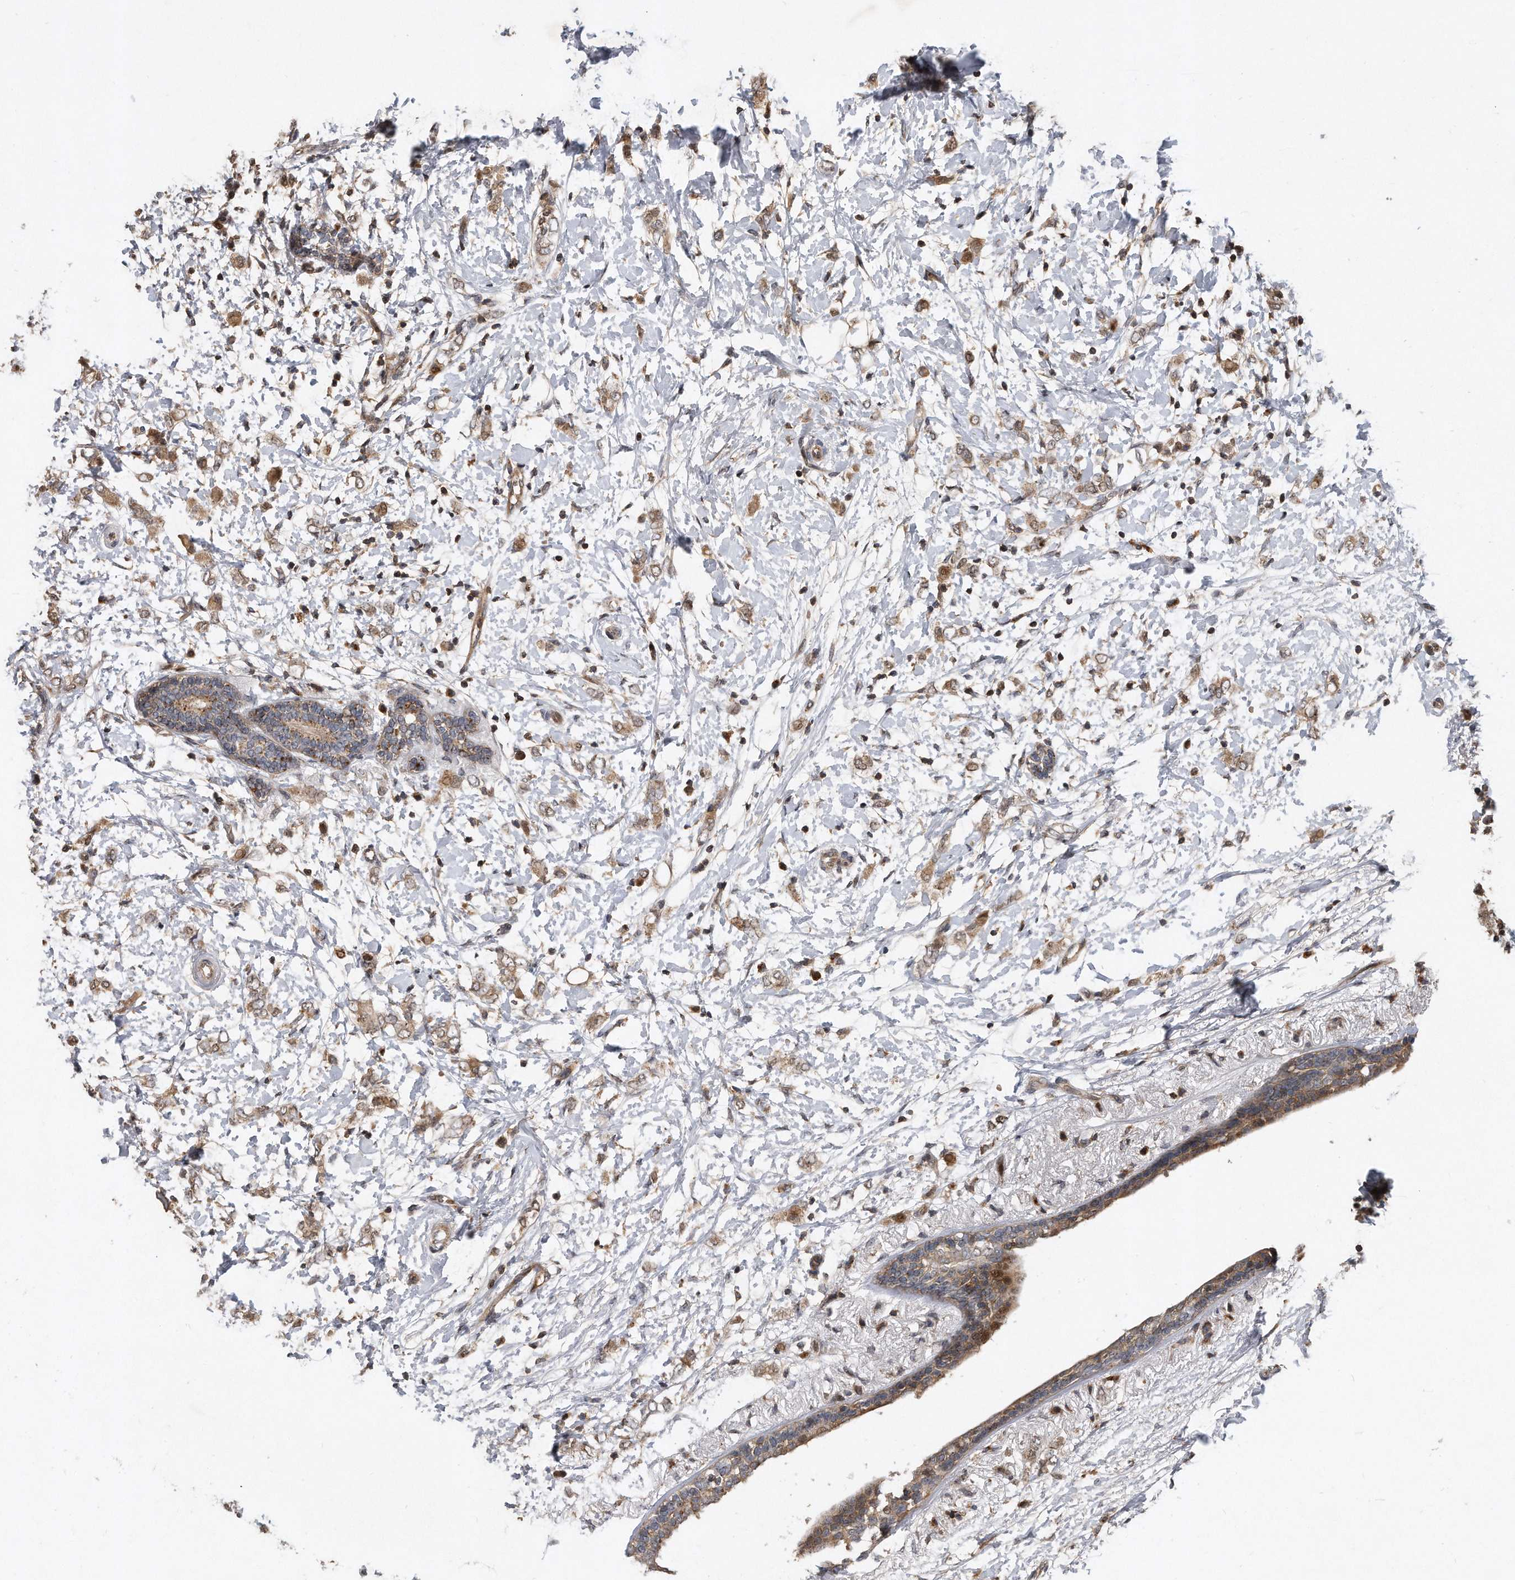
{"staining": {"intensity": "moderate", "quantity": ">75%", "location": "cytoplasmic/membranous"}, "tissue": "breast cancer", "cell_type": "Tumor cells", "image_type": "cancer", "snomed": [{"axis": "morphology", "description": "Normal tissue, NOS"}, {"axis": "morphology", "description": "Lobular carcinoma"}, {"axis": "topography", "description": "Breast"}], "caption": "Moderate cytoplasmic/membranous protein staining is present in approximately >75% of tumor cells in breast lobular carcinoma.", "gene": "PGBD2", "patient": {"sex": "female", "age": 47}}